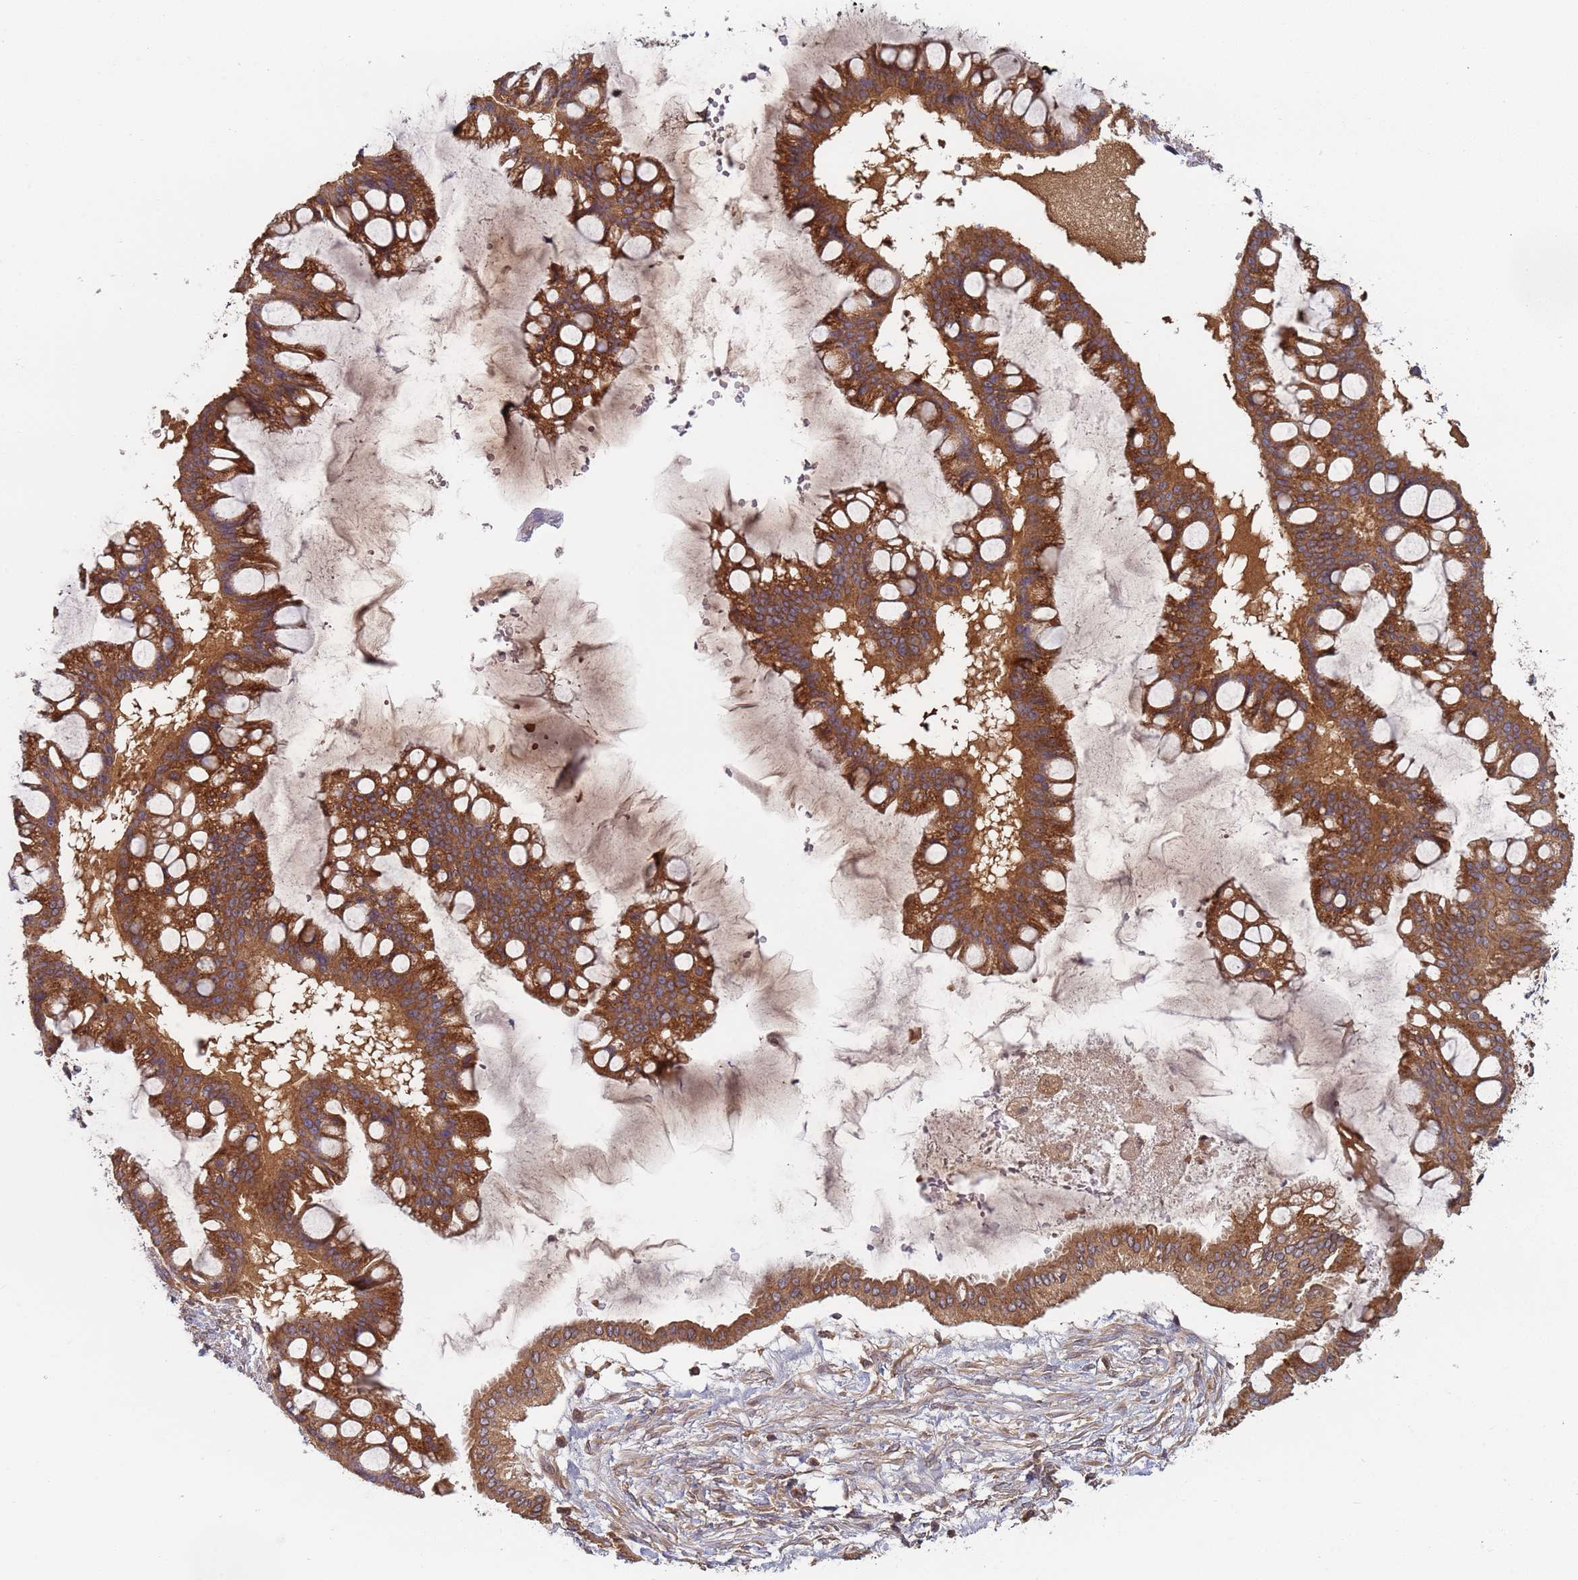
{"staining": {"intensity": "moderate", "quantity": ">75%", "location": "cytoplasmic/membranous"}, "tissue": "ovarian cancer", "cell_type": "Tumor cells", "image_type": "cancer", "snomed": [{"axis": "morphology", "description": "Cystadenocarcinoma, mucinous, NOS"}, {"axis": "topography", "description": "Ovary"}], "caption": "An immunohistochemistry (IHC) photomicrograph of neoplastic tissue is shown. Protein staining in brown shows moderate cytoplasmic/membranous positivity in ovarian mucinous cystadenocarcinoma within tumor cells.", "gene": "OR5A2", "patient": {"sex": "female", "age": 73}}